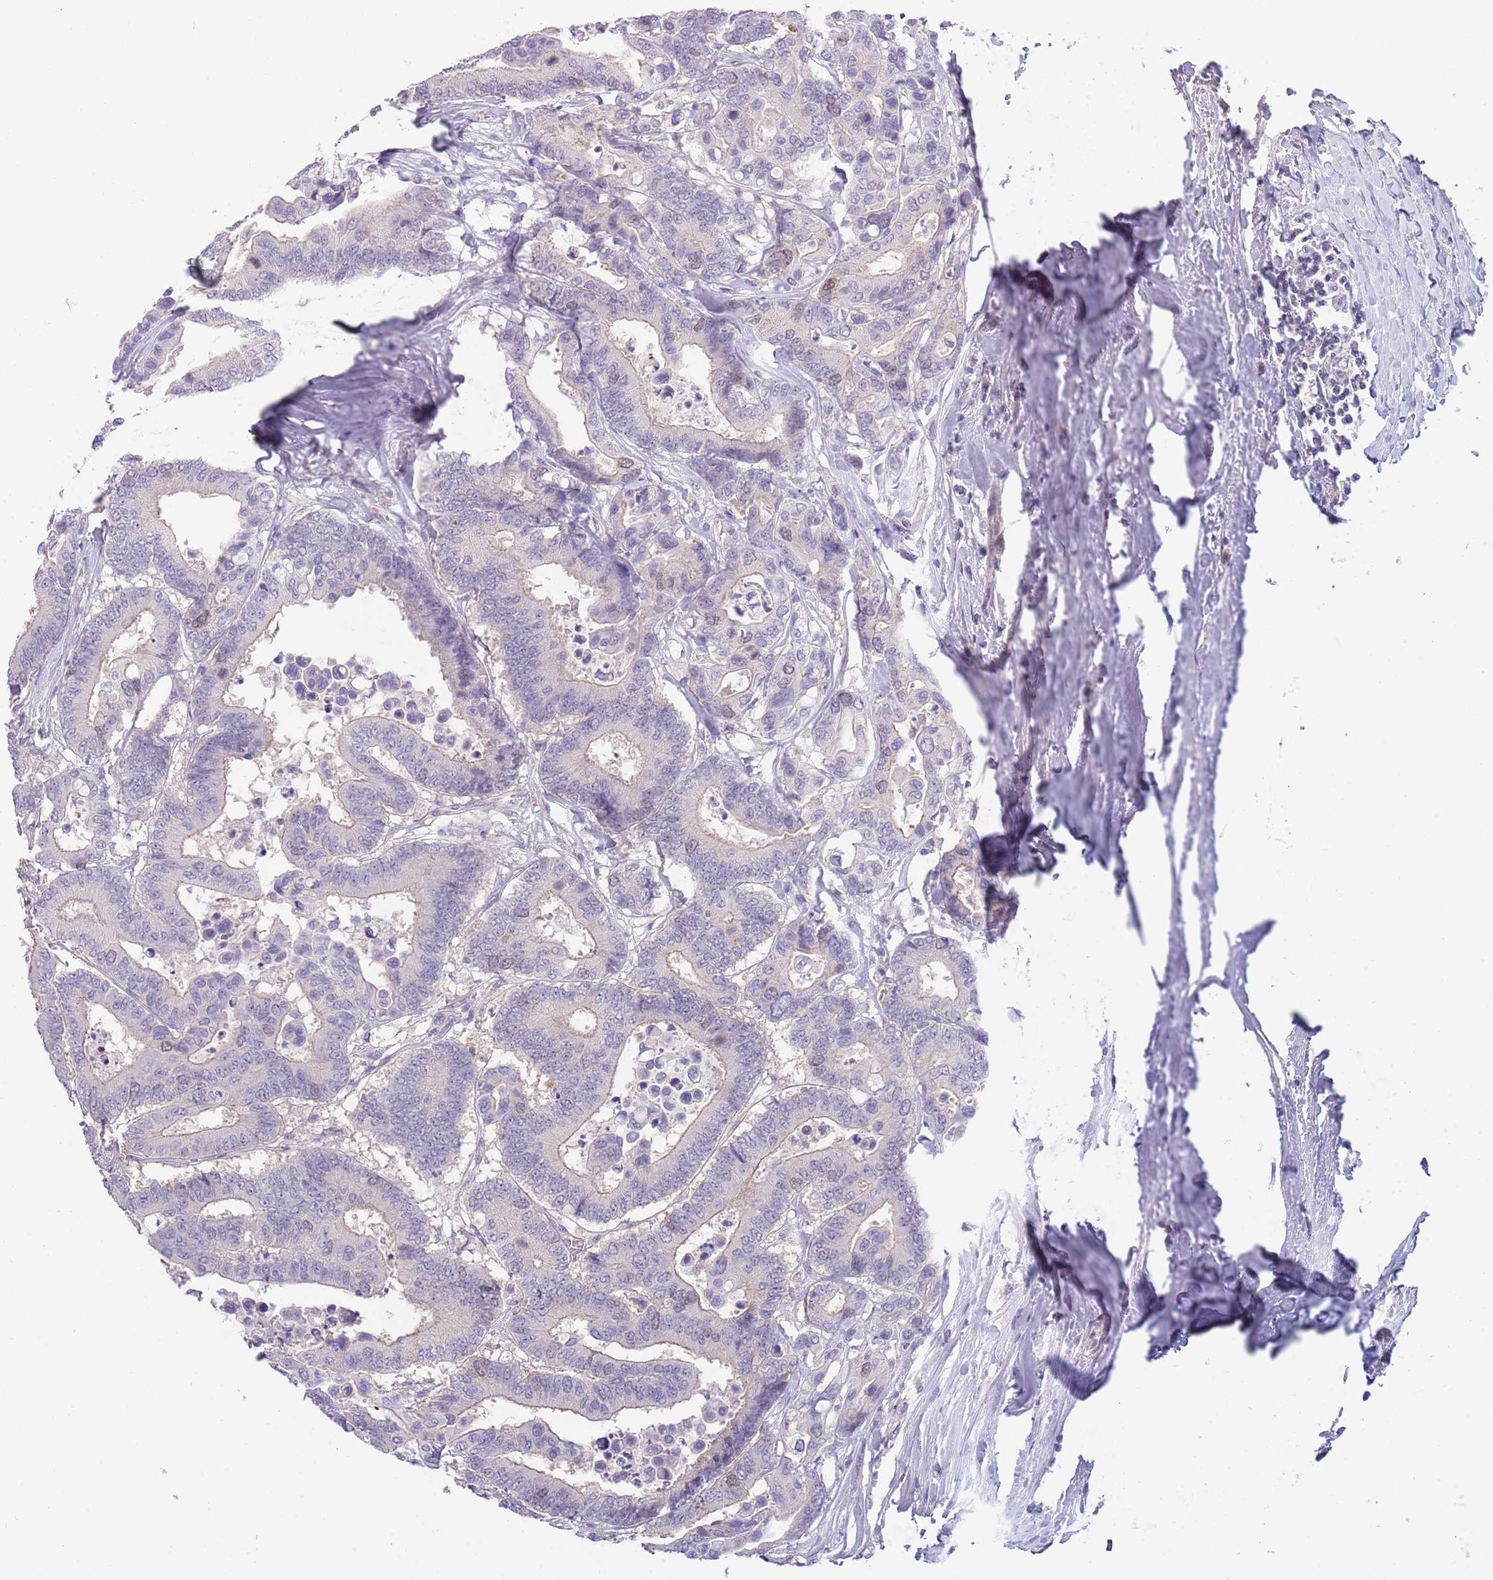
{"staining": {"intensity": "negative", "quantity": "none", "location": "none"}, "tissue": "colorectal cancer", "cell_type": "Tumor cells", "image_type": "cancer", "snomed": [{"axis": "morphology", "description": "Normal tissue, NOS"}, {"axis": "morphology", "description": "Adenocarcinoma, NOS"}, {"axis": "topography", "description": "Colon"}], "caption": "This is a image of IHC staining of colorectal adenocarcinoma, which shows no staining in tumor cells. (DAB (3,3'-diaminobenzidine) immunohistochemistry (IHC), high magnification).", "gene": "PIMREG", "patient": {"sex": "male", "age": 82}}